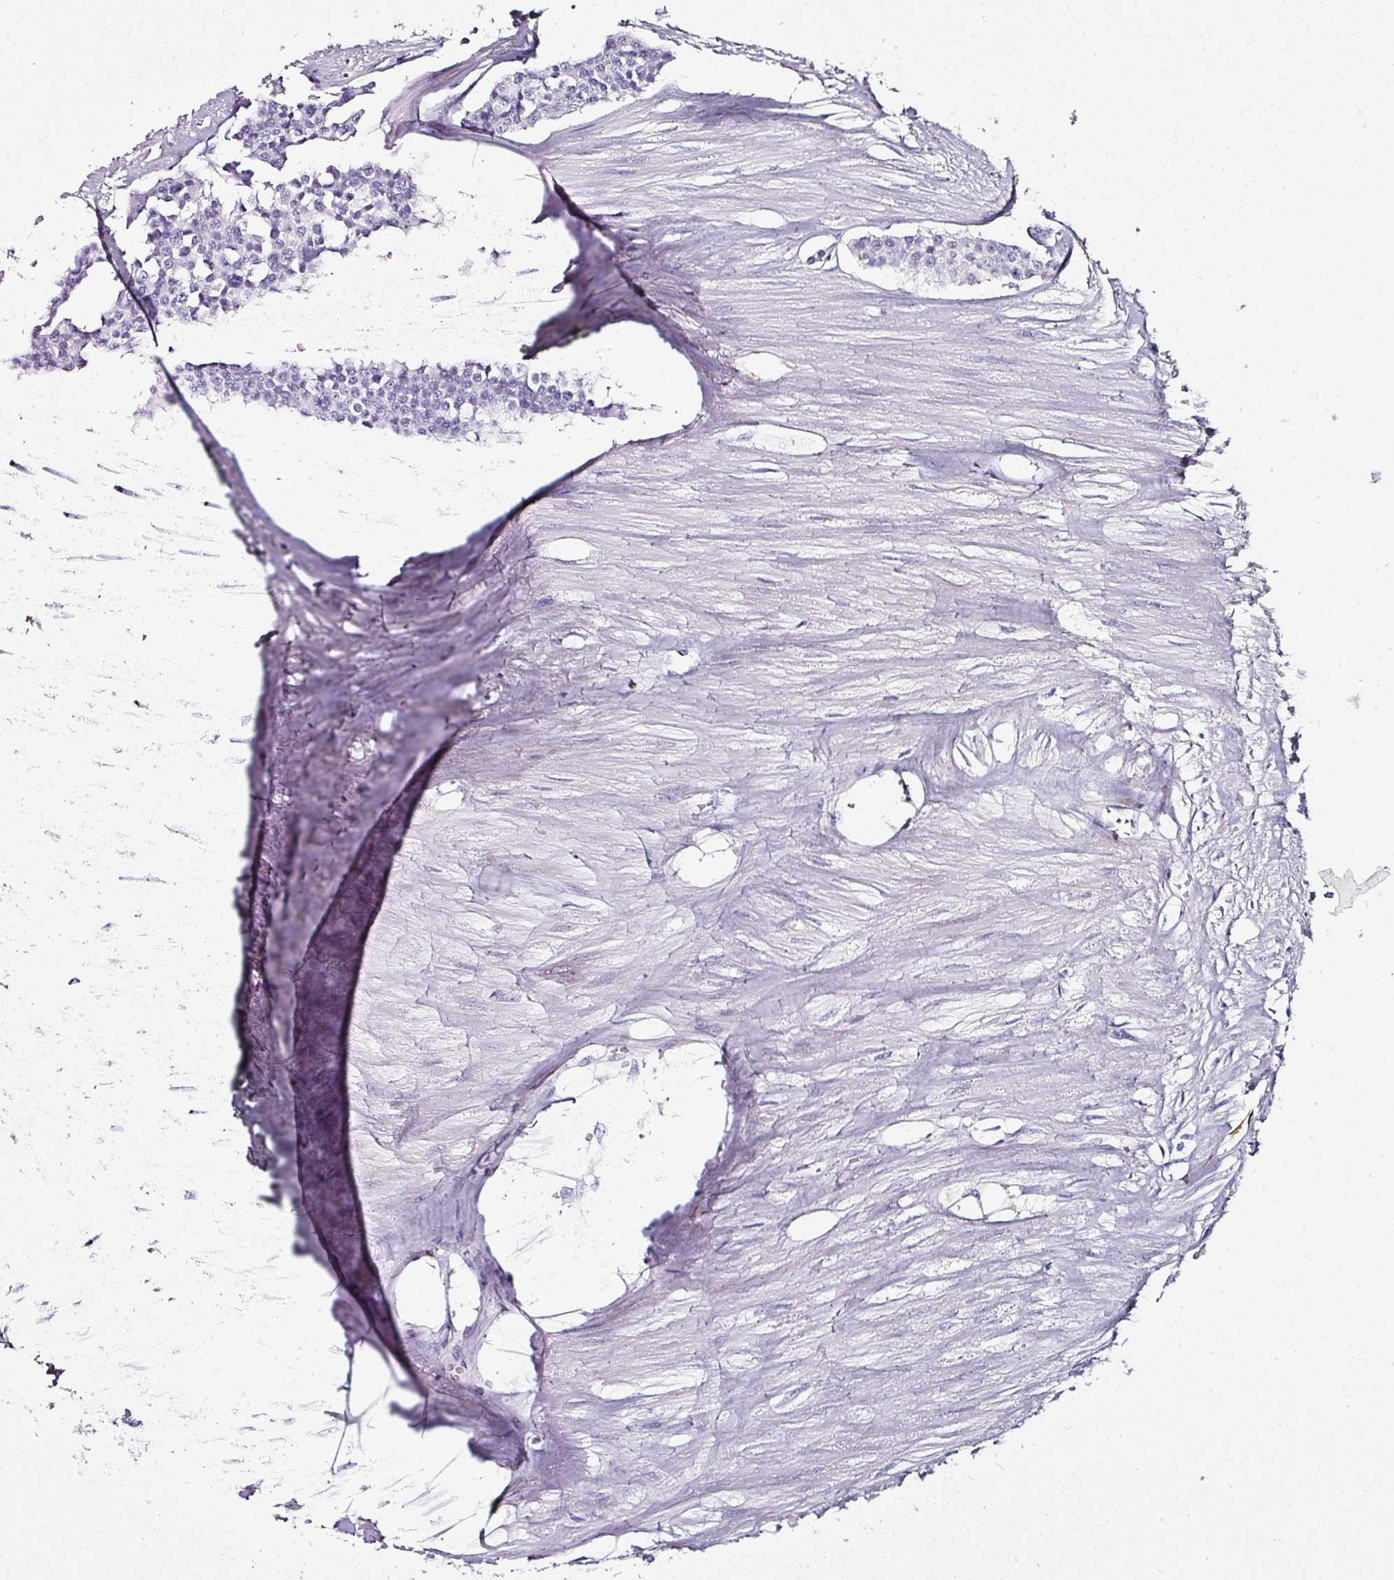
{"staining": {"intensity": "negative", "quantity": "none", "location": "none"}, "tissue": "carcinoid", "cell_type": "Tumor cells", "image_type": "cancer", "snomed": [{"axis": "morphology", "description": "Carcinoid, malignant, NOS"}, {"axis": "topography", "description": "Small intestine"}], "caption": "Immunohistochemistry image of neoplastic tissue: carcinoid (malignant) stained with DAB reveals no significant protein expression in tumor cells.", "gene": "TMPRSS9", "patient": {"sex": "male", "age": 60}}